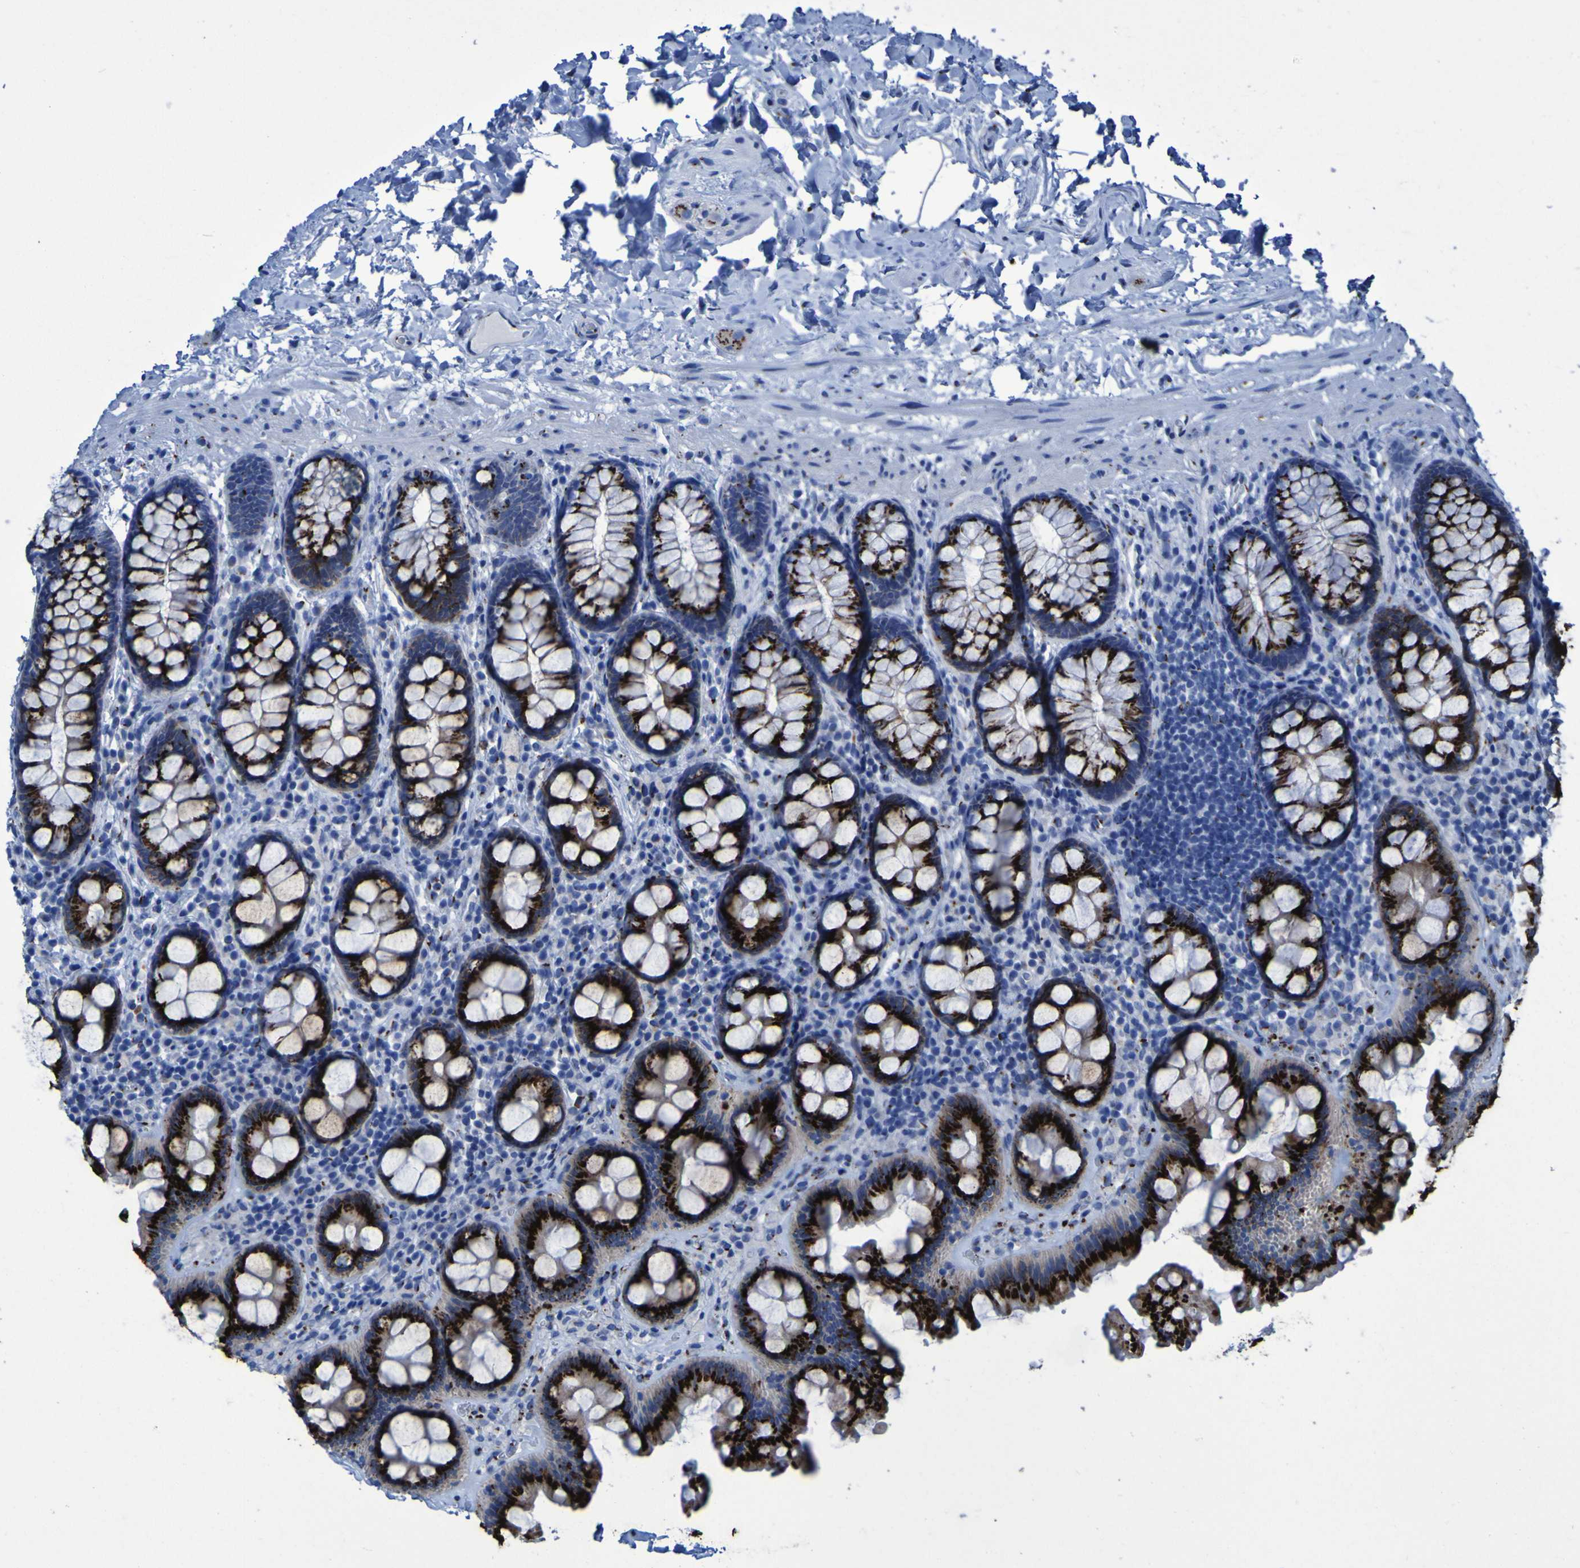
{"staining": {"intensity": "negative", "quantity": "none", "location": "none"}, "tissue": "colon", "cell_type": "Endothelial cells", "image_type": "normal", "snomed": [{"axis": "morphology", "description": "Normal tissue, NOS"}, {"axis": "topography", "description": "Colon"}], "caption": "Micrograph shows no protein expression in endothelial cells of normal colon.", "gene": "GOLM1", "patient": {"sex": "female", "age": 80}}